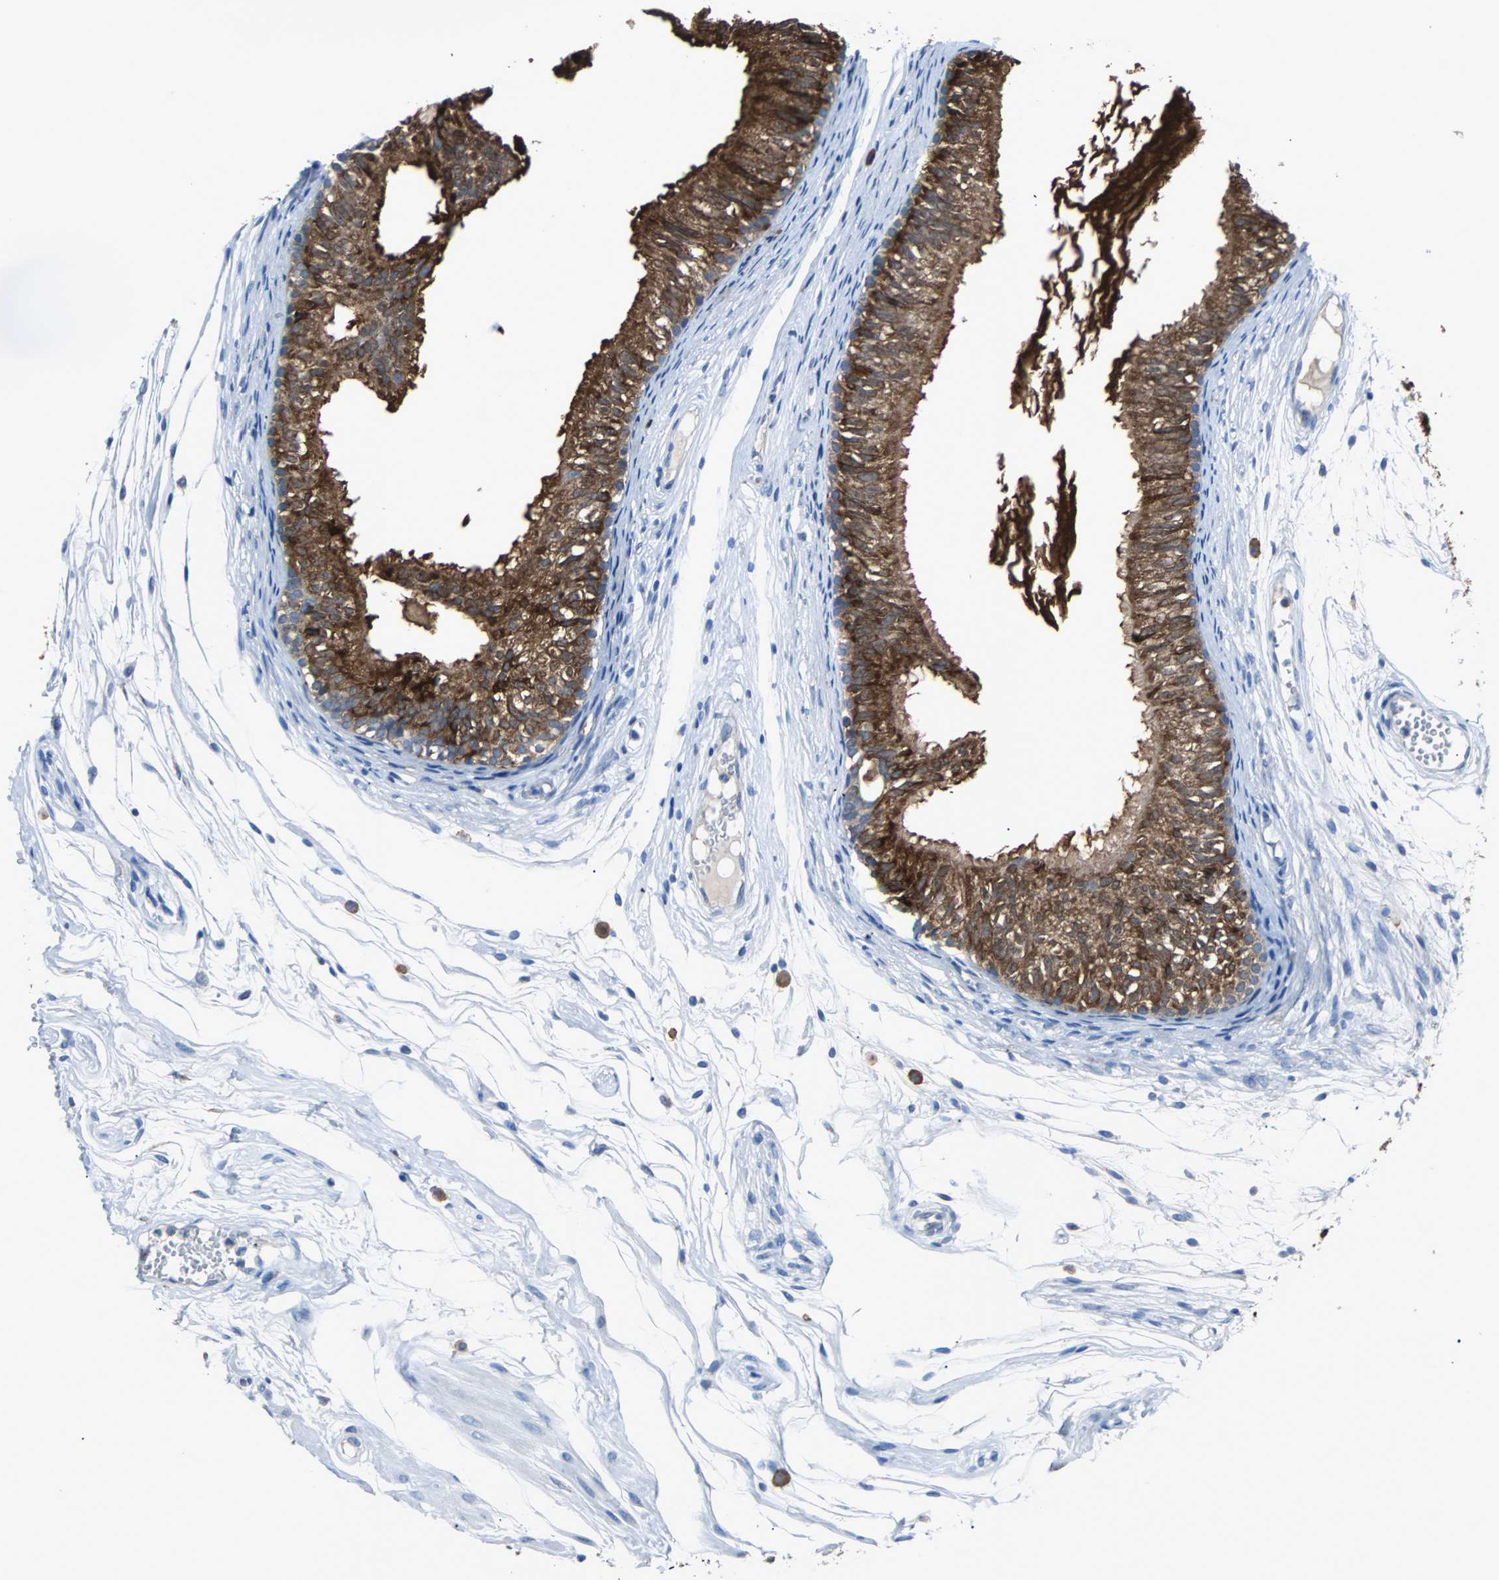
{"staining": {"intensity": "strong", "quantity": ">75%", "location": "cytoplasmic/membranous"}, "tissue": "epididymis", "cell_type": "Glandular cells", "image_type": "normal", "snomed": [{"axis": "morphology", "description": "Normal tissue, NOS"}, {"axis": "morphology", "description": "Atrophy, NOS"}, {"axis": "topography", "description": "Testis"}, {"axis": "topography", "description": "Epididymis"}], "caption": "DAB (3,3'-diaminobenzidine) immunohistochemical staining of normal human epididymis exhibits strong cytoplasmic/membranous protein positivity in about >75% of glandular cells.", "gene": "PDIA4", "patient": {"sex": "male", "age": 18}}